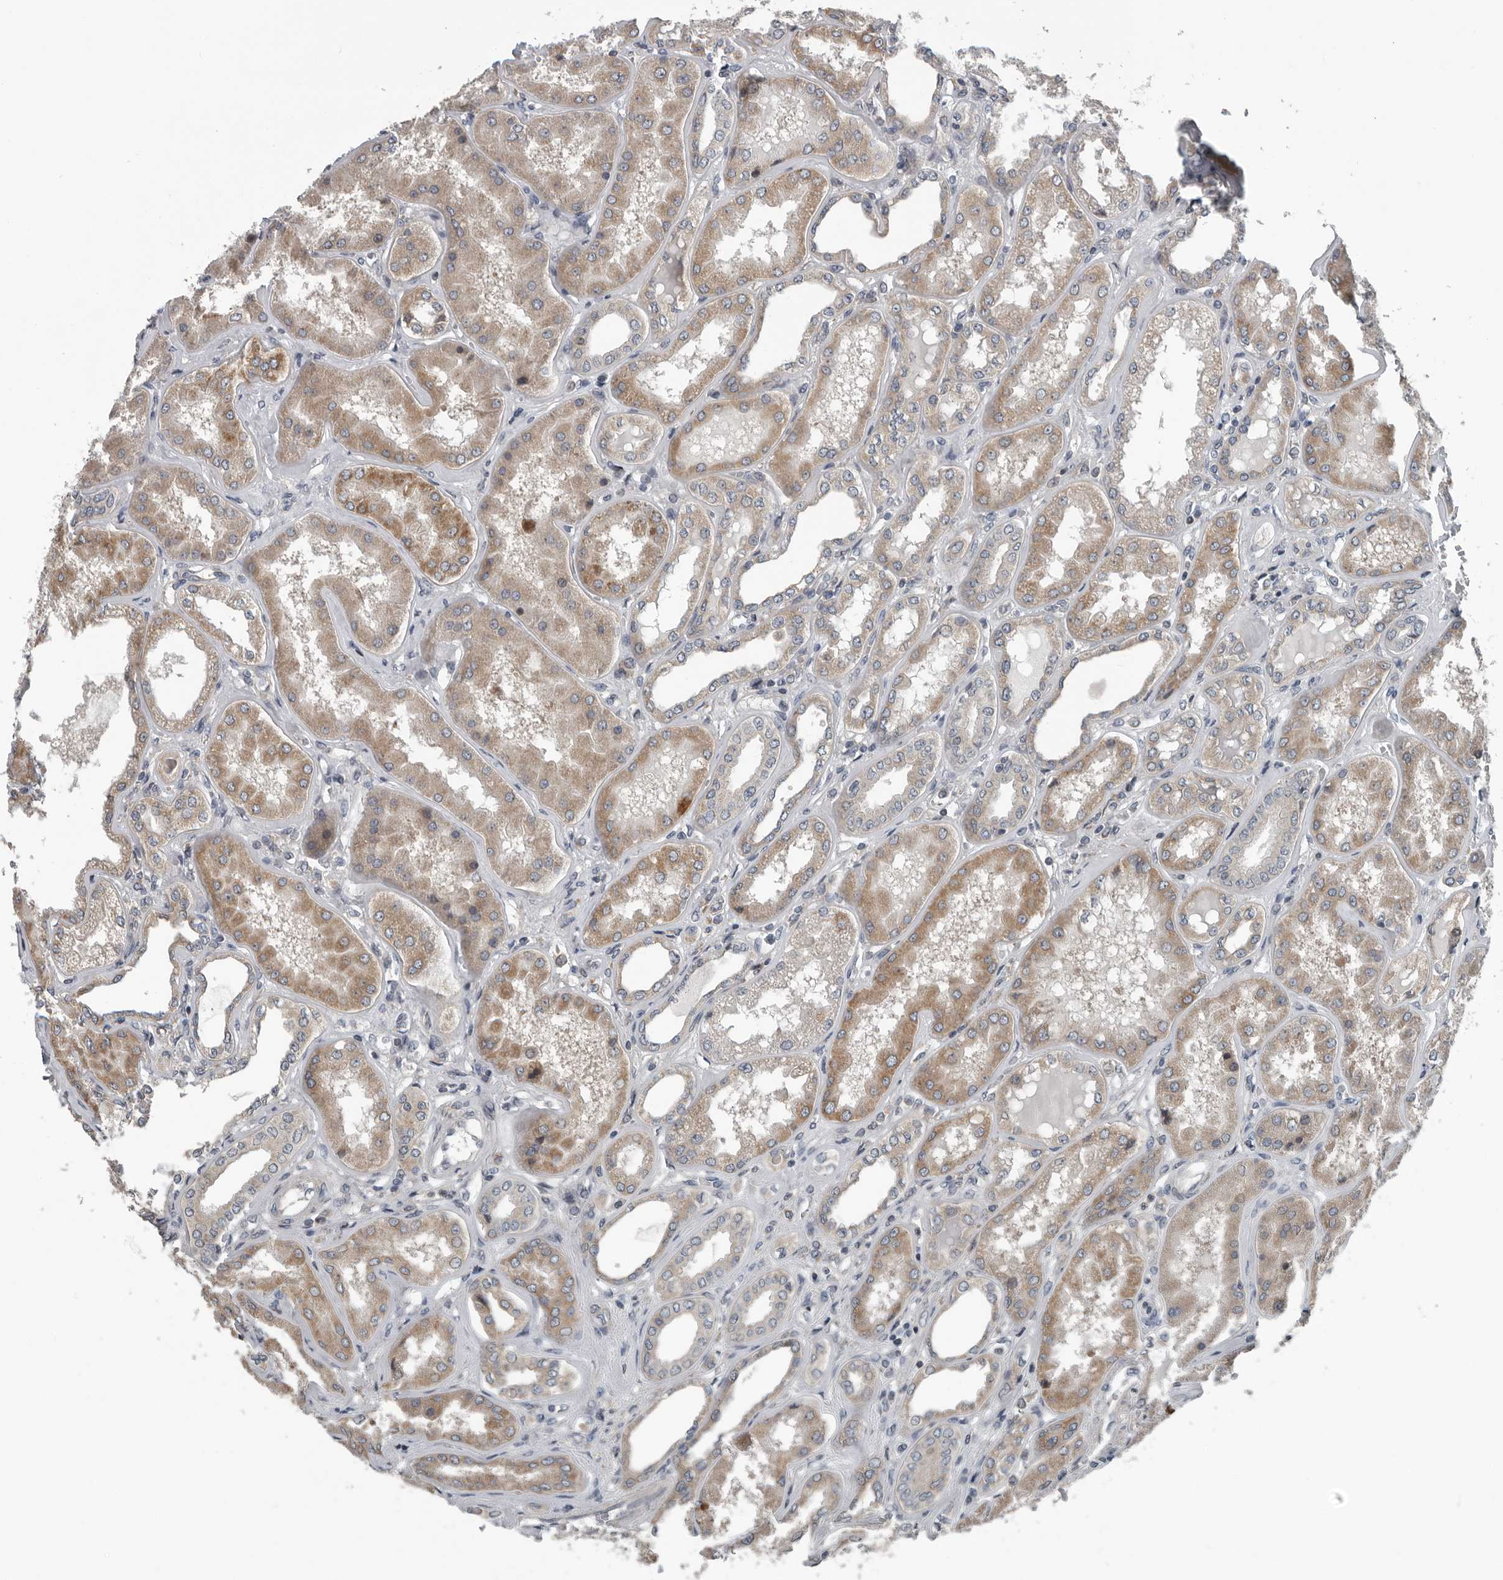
{"staining": {"intensity": "negative", "quantity": "none", "location": "none"}, "tissue": "kidney", "cell_type": "Cells in glomeruli", "image_type": "normal", "snomed": [{"axis": "morphology", "description": "Normal tissue, NOS"}, {"axis": "topography", "description": "Kidney"}], "caption": "Immunohistochemistry of normal human kidney displays no expression in cells in glomeruli.", "gene": "TMEM199", "patient": {"sex": "female", "age": 56}}